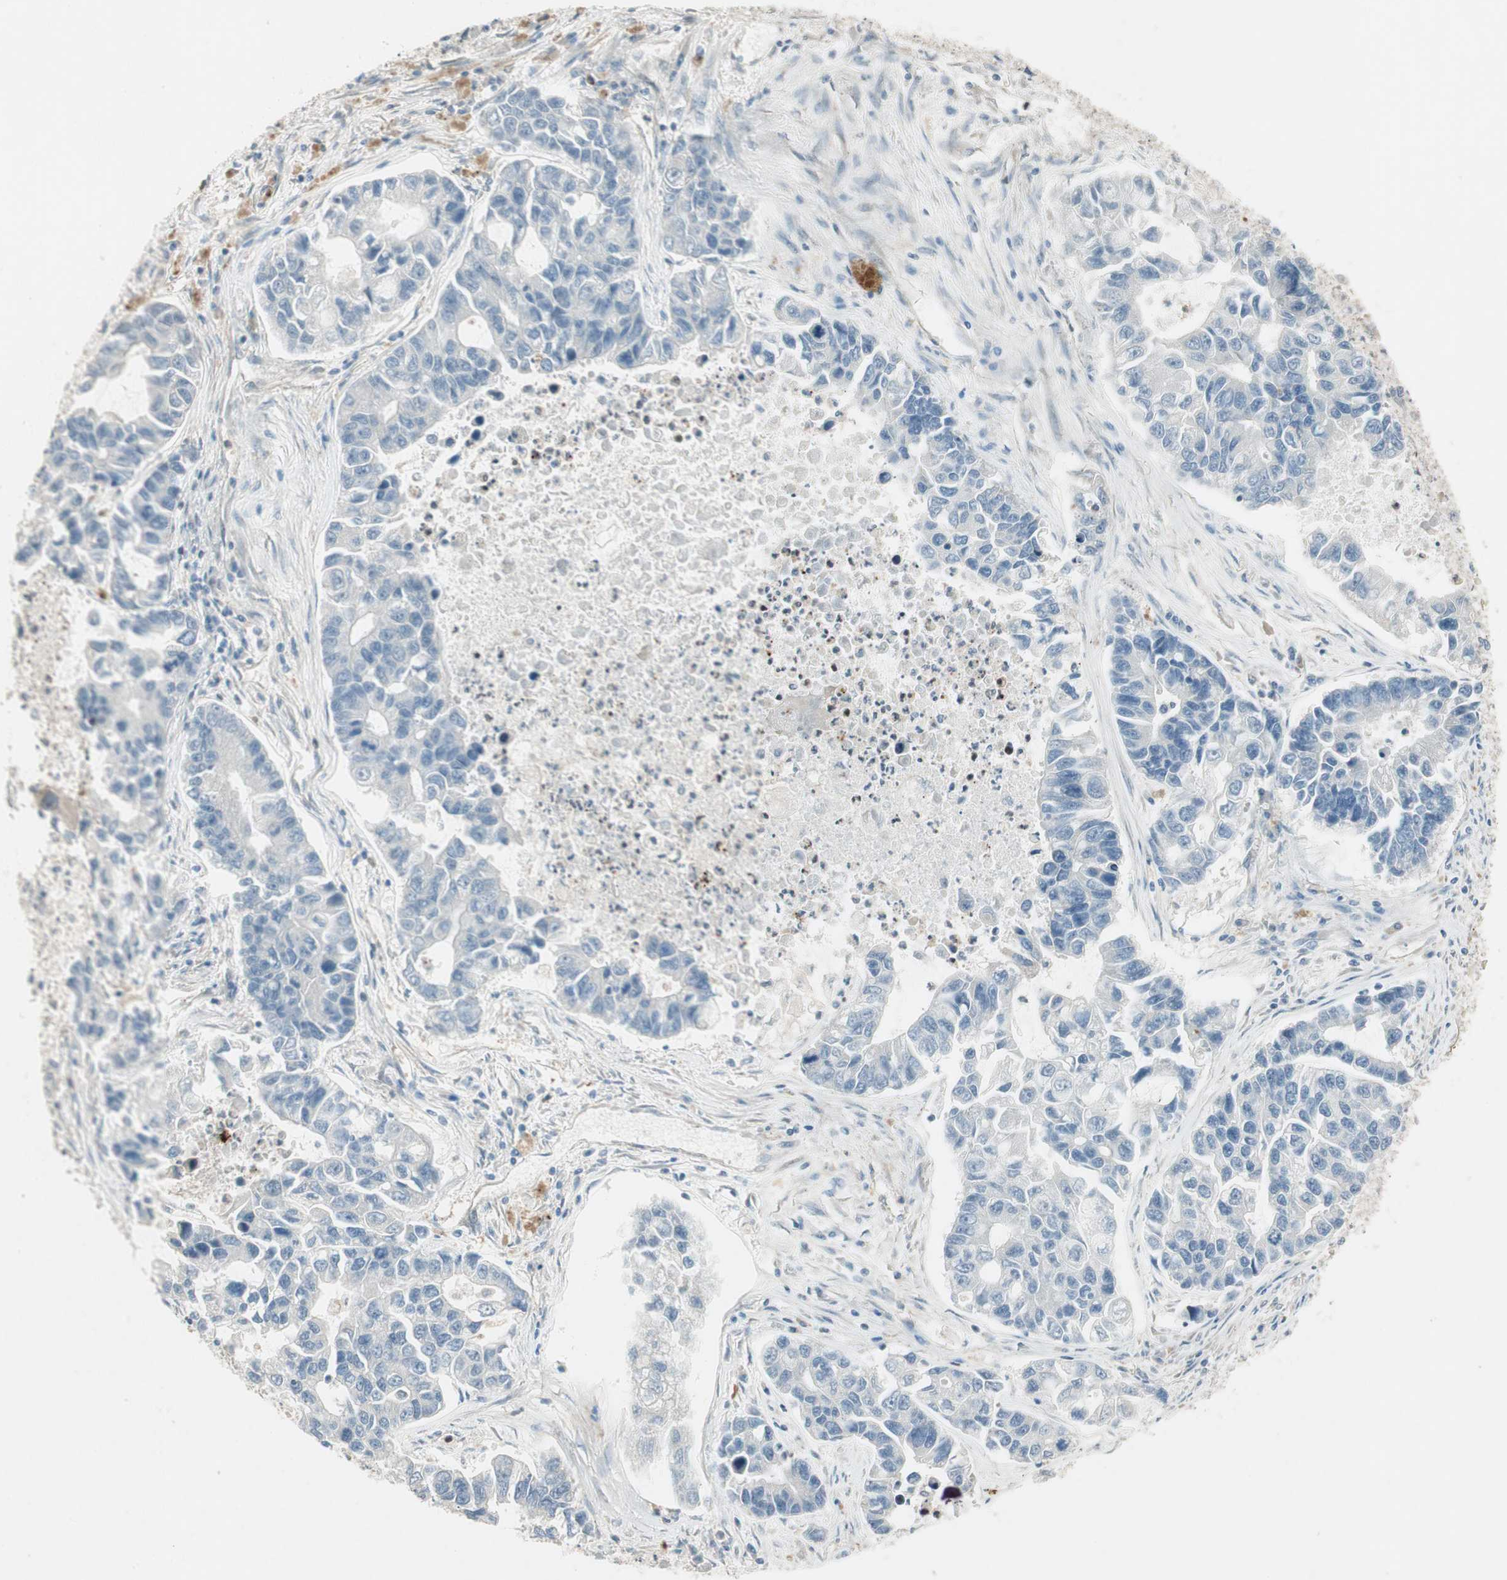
{"staining": {"intensity": "negative", "quantity": "none", "location": "none"}, "tissue": "lung cancer", "cell_type": "Tumor cells", "image_type": "cancer", "snomed": [{"axis": "morphology", "description": "Adenocarcinoma, NOS"}, {"axis": "topography", "description": "Lung"}], "caption": "Adenocarcinoma (lung) stained for a protein using IHC demonstrates no positivity tumor cells.", "gene": "CGRRF1", "patient": {"sex": "female", "age": 51}}